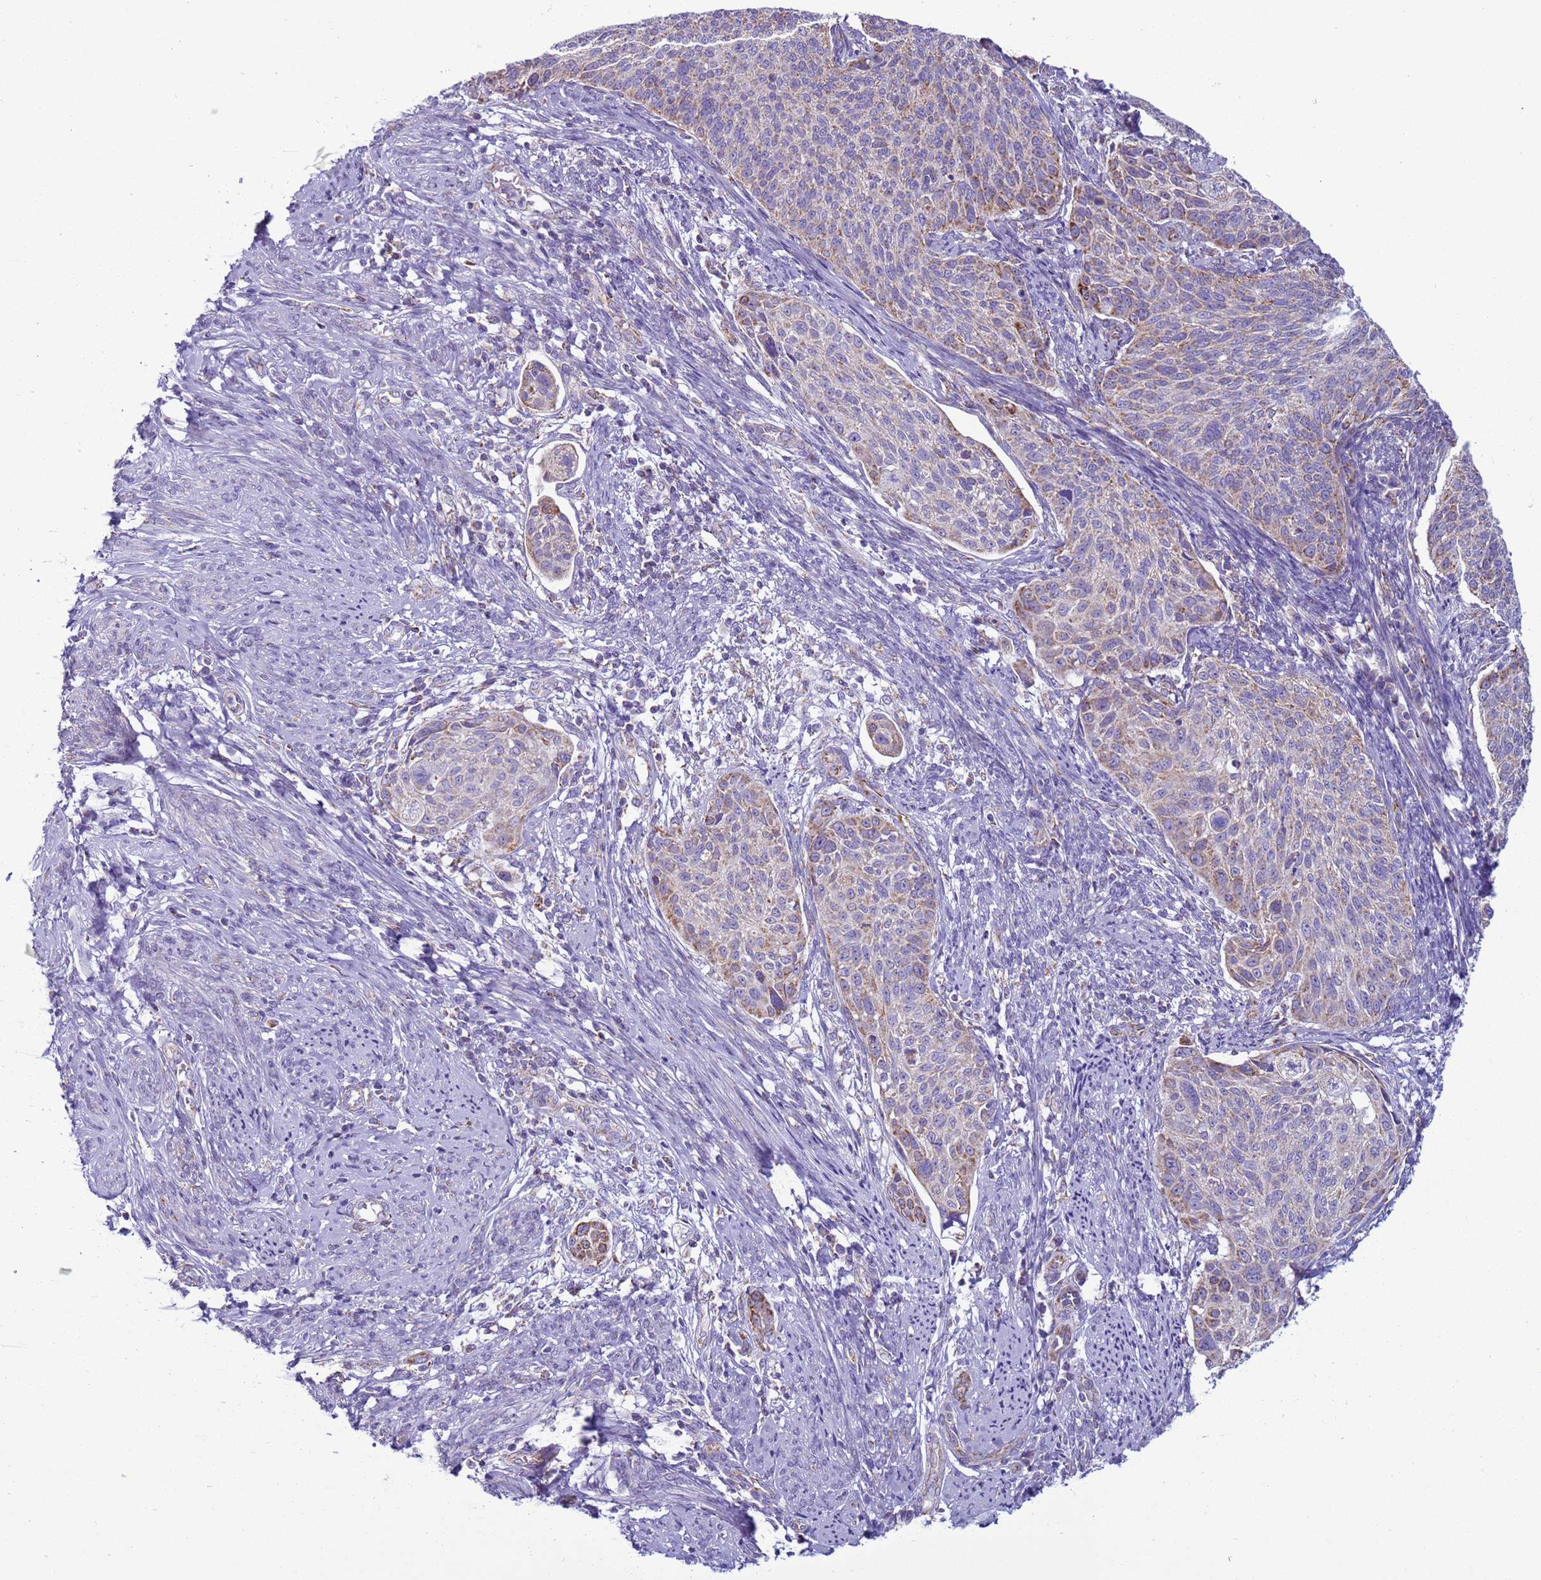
{"staining": {"intensity": "moderate", "quantity": "25%-75%", "location": "cytoplasmic/membranous"}, "tissue": "cervical cancer", "cell_type": "Tumor cells", "image_type": "cancer", "snomed": [{"axis": "morphology", "description": "Squamous cell carcinoma, NOS"}, {"axis": "topography", "description": "Cervix"}], "caption": "Immunohistochemistry of cervical squamous cell carcinoma displays medium levels of moderate cytoplasmic/membranous expression in approximately 25%-75% of tumor cells.", "gene": "NCALD", "patient": {"sex": "female", "age": 70}}